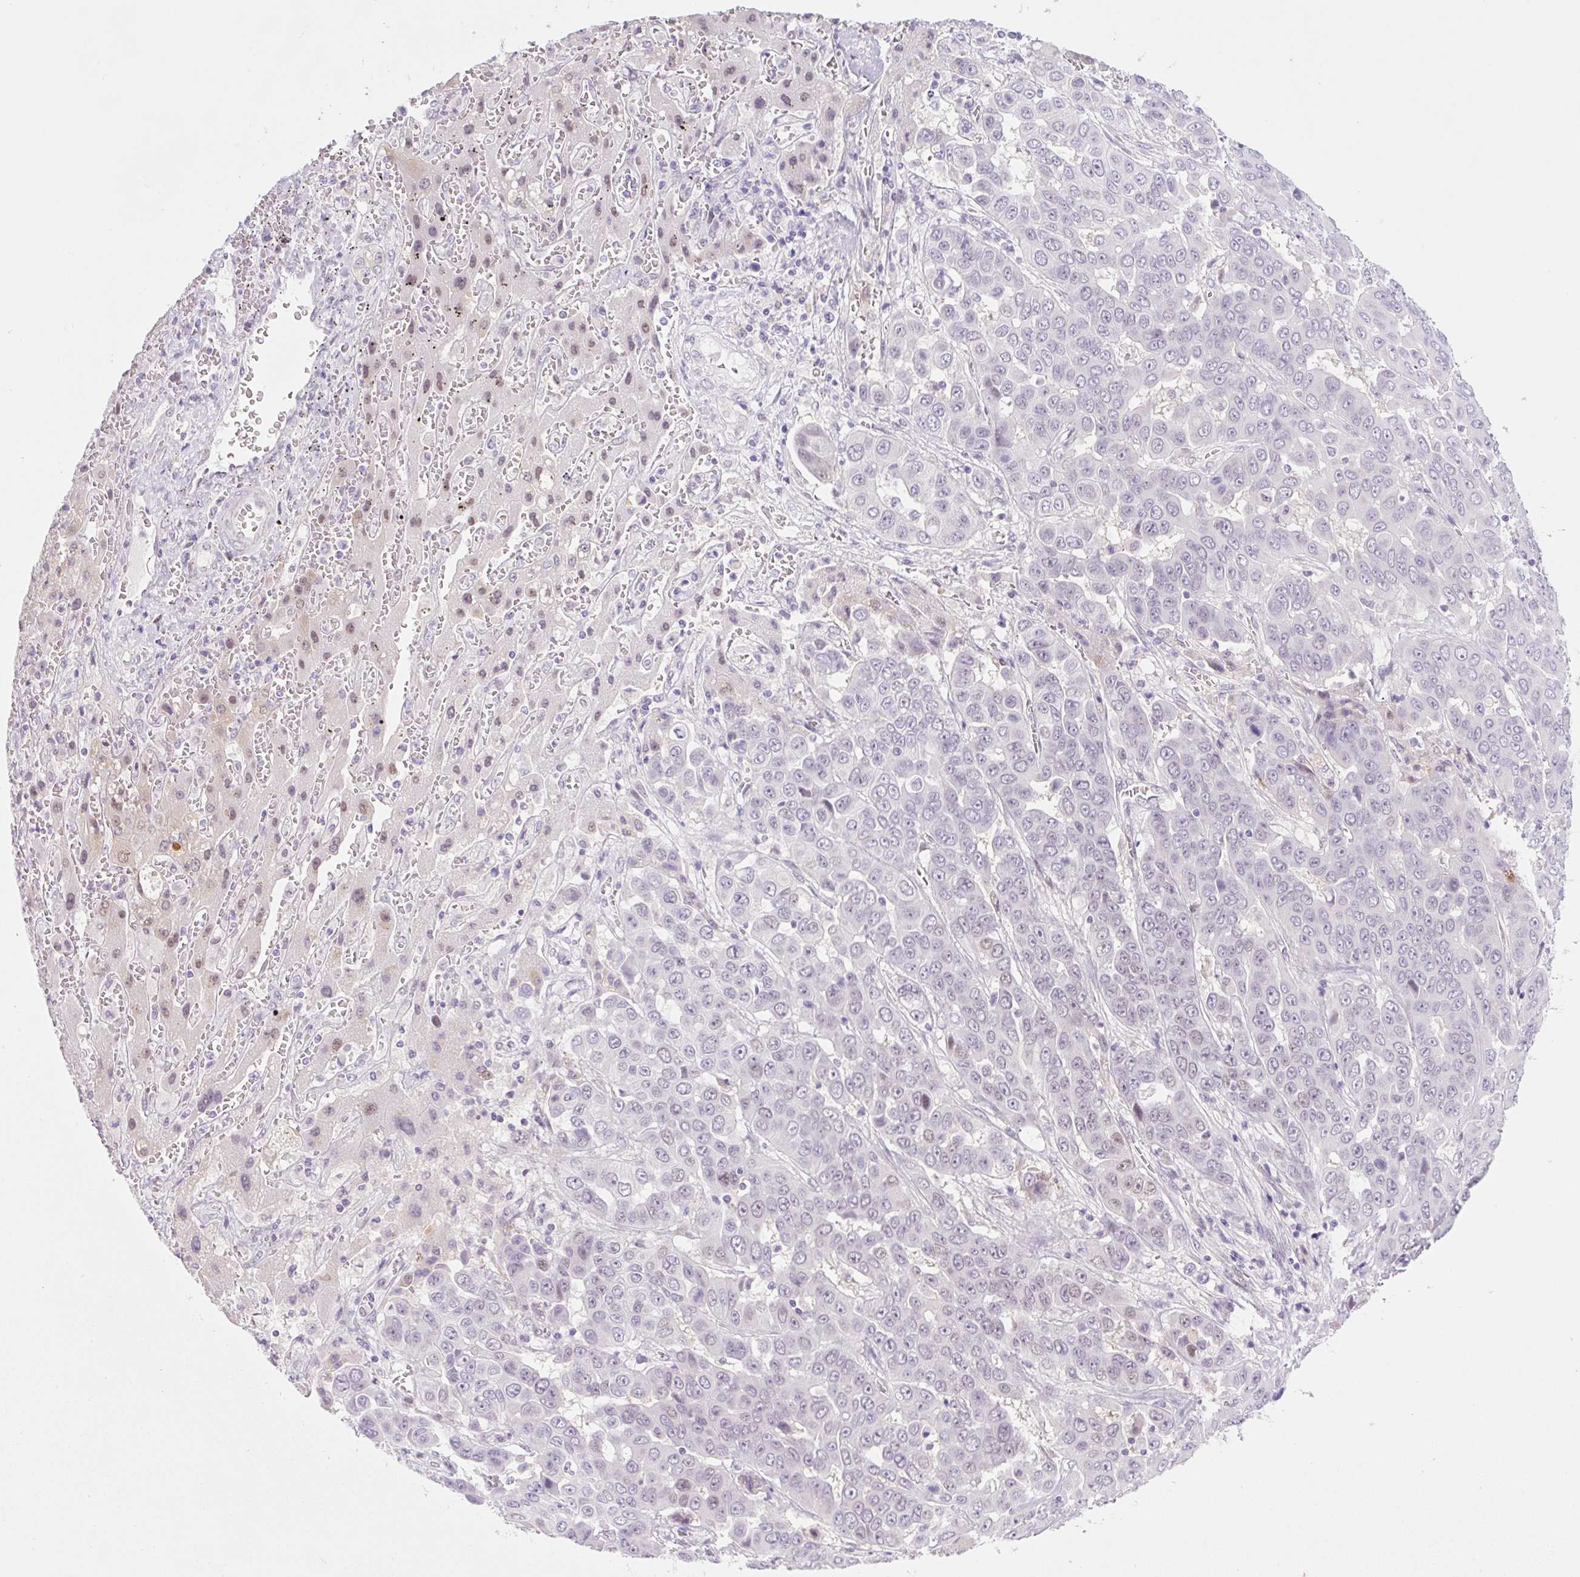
{"staining": {"intensity": "negative", "quantity": "none", "location": "none"}, "tissue": "liver cancer", "cell_type": "Tumor cells", "image_type": "cancer", "snomed": [{"axis": "morphology", "description": "Cholangiocarcinoma"}, {"axis": "topography", "description": "Liver"}], "caption": "Immunohistochemistry (IHC) histopathology image of human liver cholangiocarcinoma stained for a protein (brown), which exhibits no expression in tumor cells.", "gene": "SYNE3", "patient": {"sex": "female", "age": 52}}